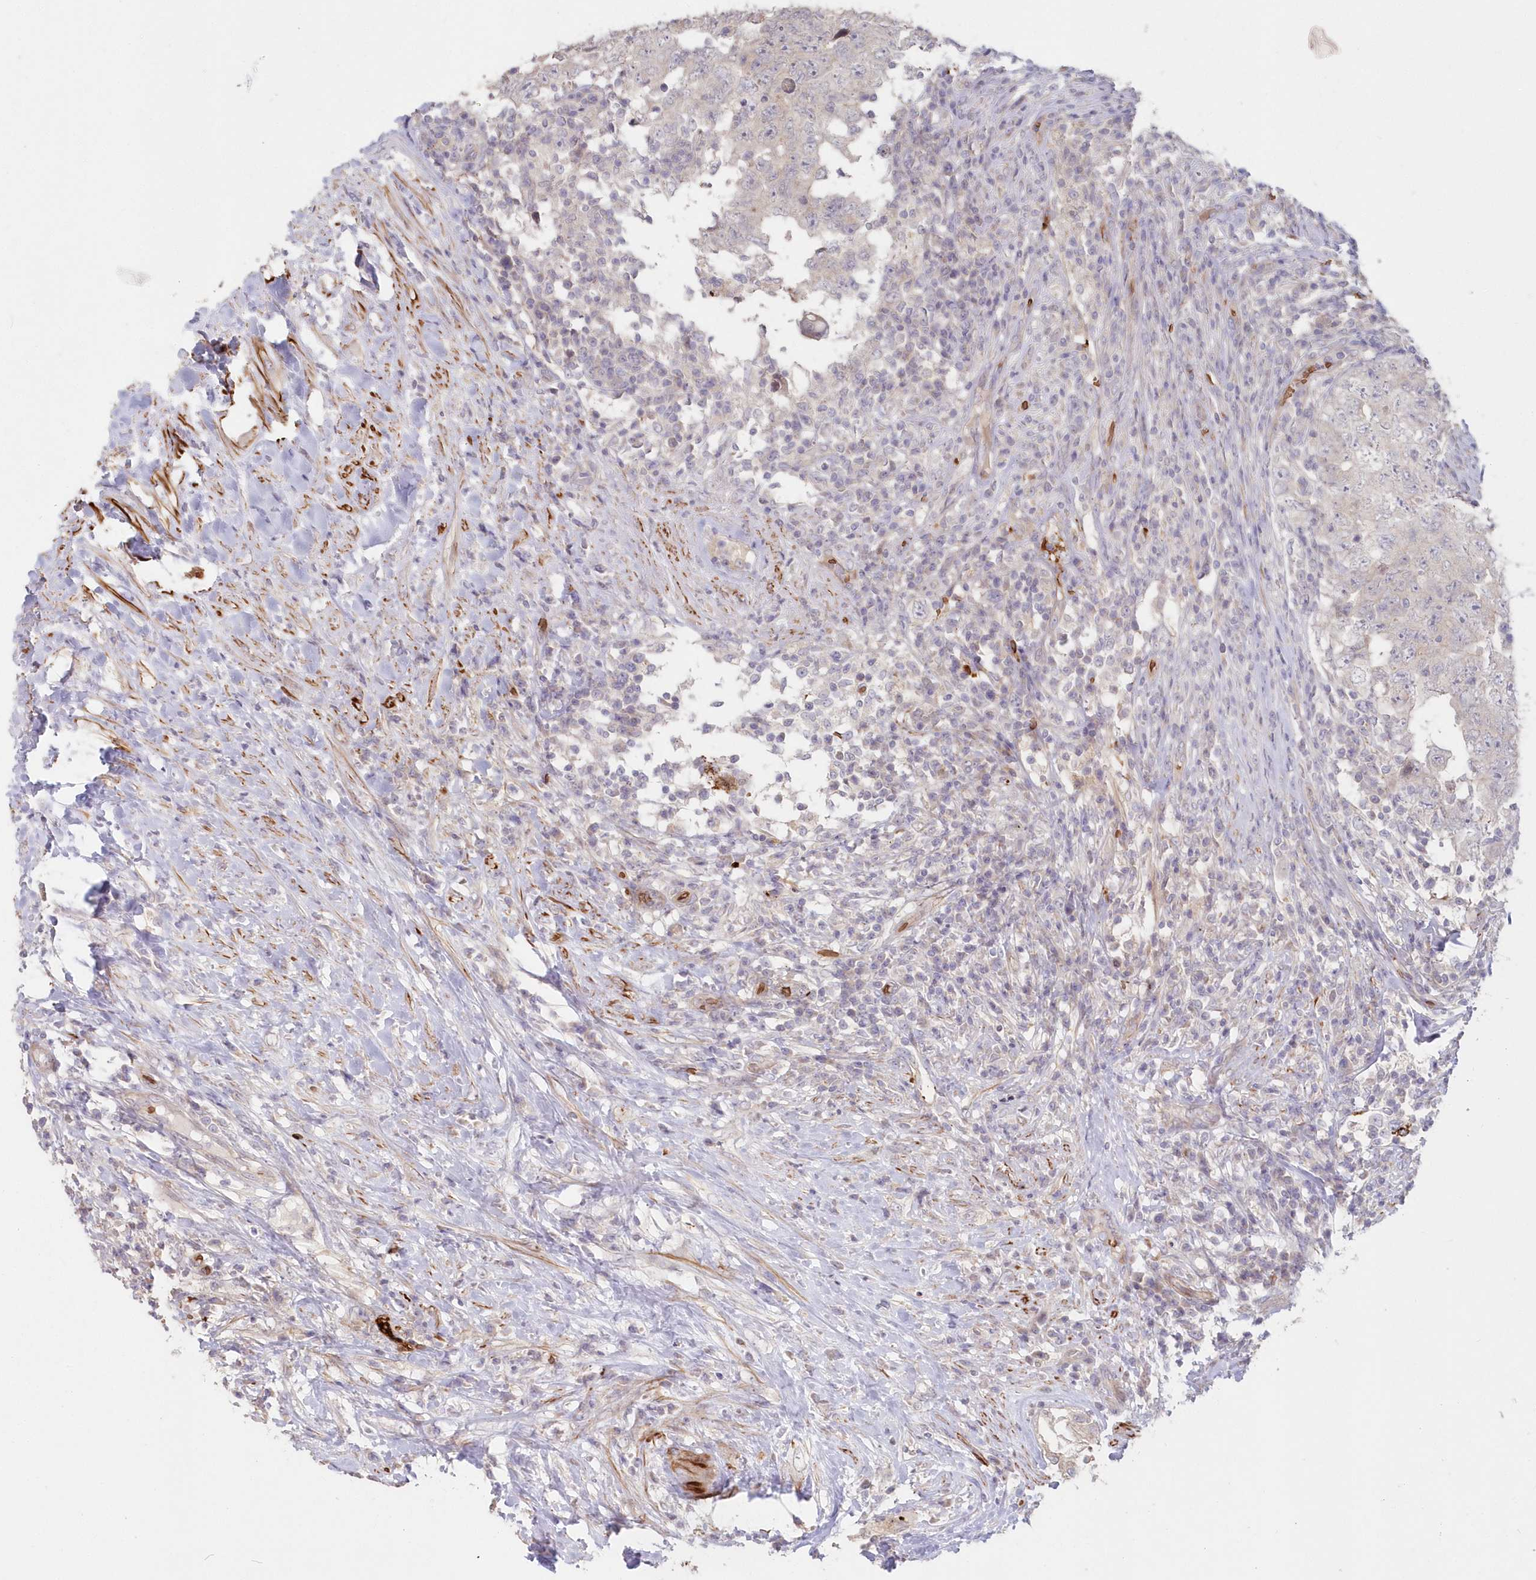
{"staining": {"intensity": "negative", "quantity": "none", "location": "none"}, "tissue": "testis cancer", "cell_type": "Tumor cells", "image_type": "cancer", "snomed": [{"axis": "morphology", "description": "Carcinoma, Embryonal, NOS"}, {"axis": "topography", "description": "Testis"}], "caption": "This is a photomicrograph of IHC staining of testis embryonal carcinoma, which shows no positivity in tumor cells.", "gene": "SERINC1", "patient": {"sex": "male", "age": 26}}